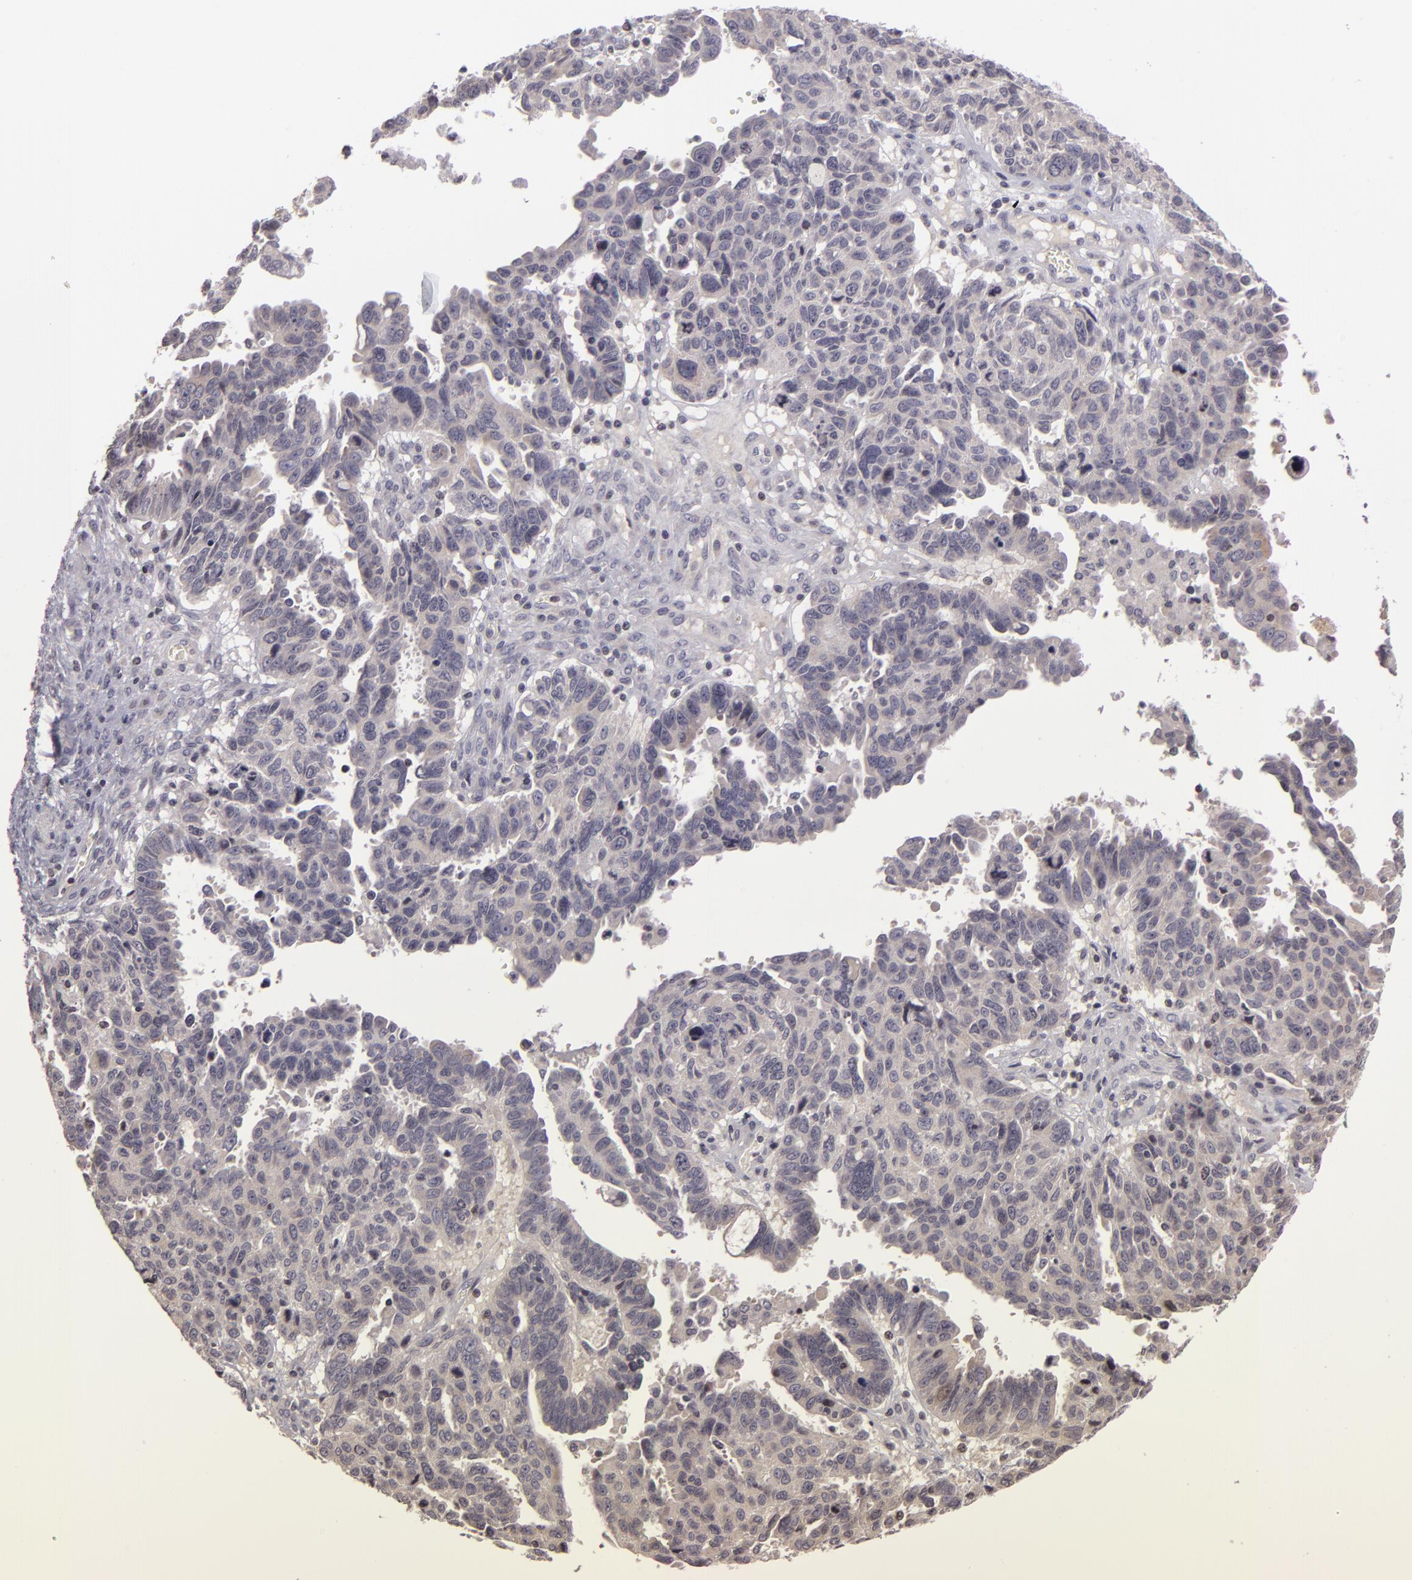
{"staining": {"intensity": "negative", "quantity": "none", "location": "none"}, "tissue": "ovarian cancer", "cell_type": "Tumor cells", "image_type": "cancer", "snomed": [{"axis": "morphology", "description": "Carcinoma, endometroid"}, {"axis": "morphology", "description": "Cystadenocarcinoma, serous, NOS"}, {"axis": "topography", "description": "Ovary"}], "caption": "Human ovarian cancer stained for a protein using IHC demonstrates no staining in tumor cells.", "gene": "AKAP6", "patient": {"sex": "female", "age": 45}}